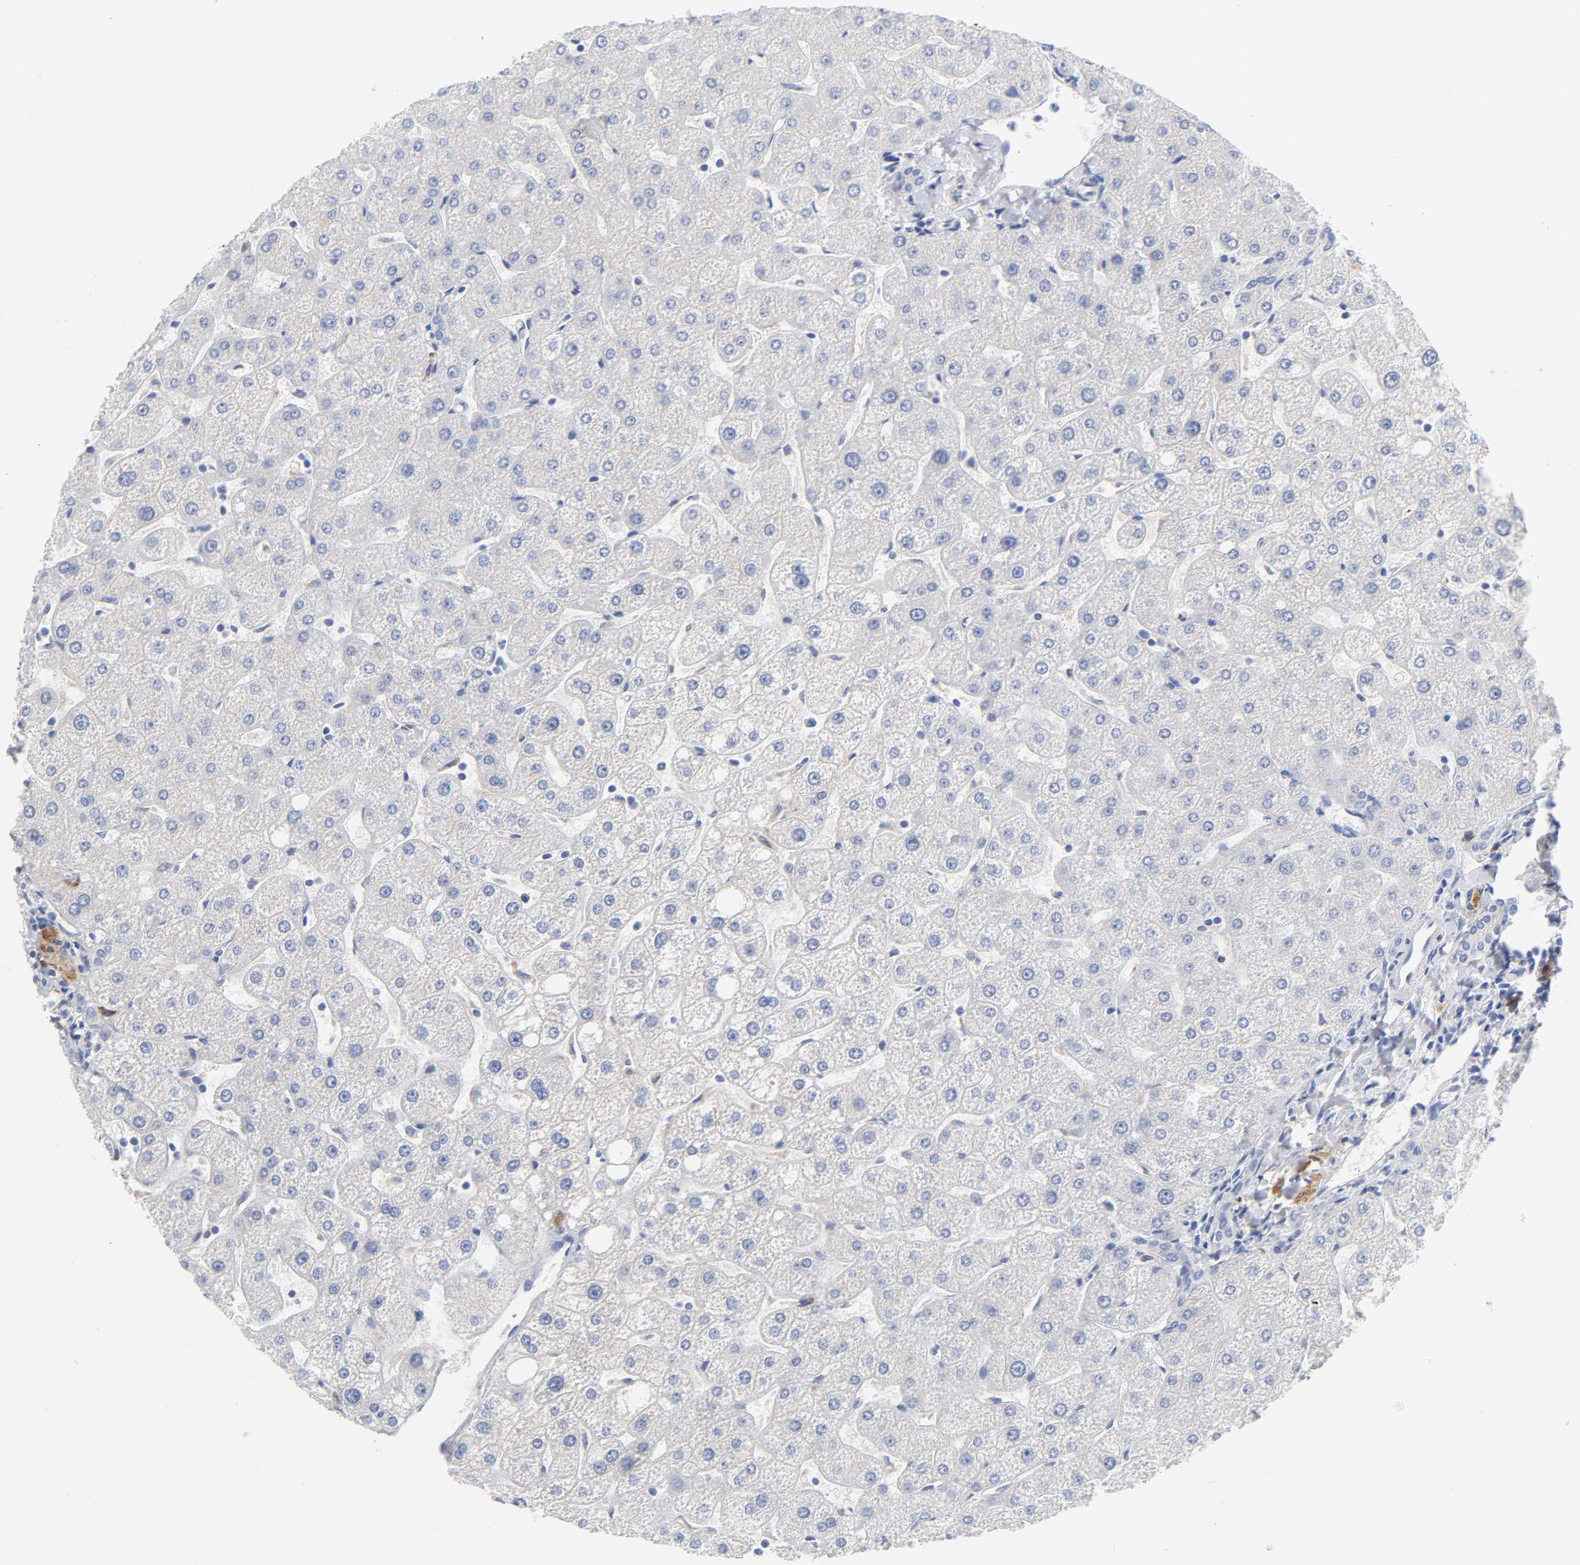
{"staining": {"intensity": "negative", "quantity": "none", "location": "none"}, "tissue": "liver", "cell_type": "Cholangiocytes", "image_type": "normal", "snomed": [{"axis": "morphology", "description": "Normal tissue, NOS"}, {"axis": "topography", "description": "Liver"}], "caption": "Immunohistochemistry photomicrograph of unremarkable liver: liver stained with DAB demonstrates no significant protein positivity in cholangiocytes. (DAB (3,3'-diaminobenzidine) IHC, high magnification).", "gene": "RAPGEF3", "patient": {"sex": "male", "age": 67}}